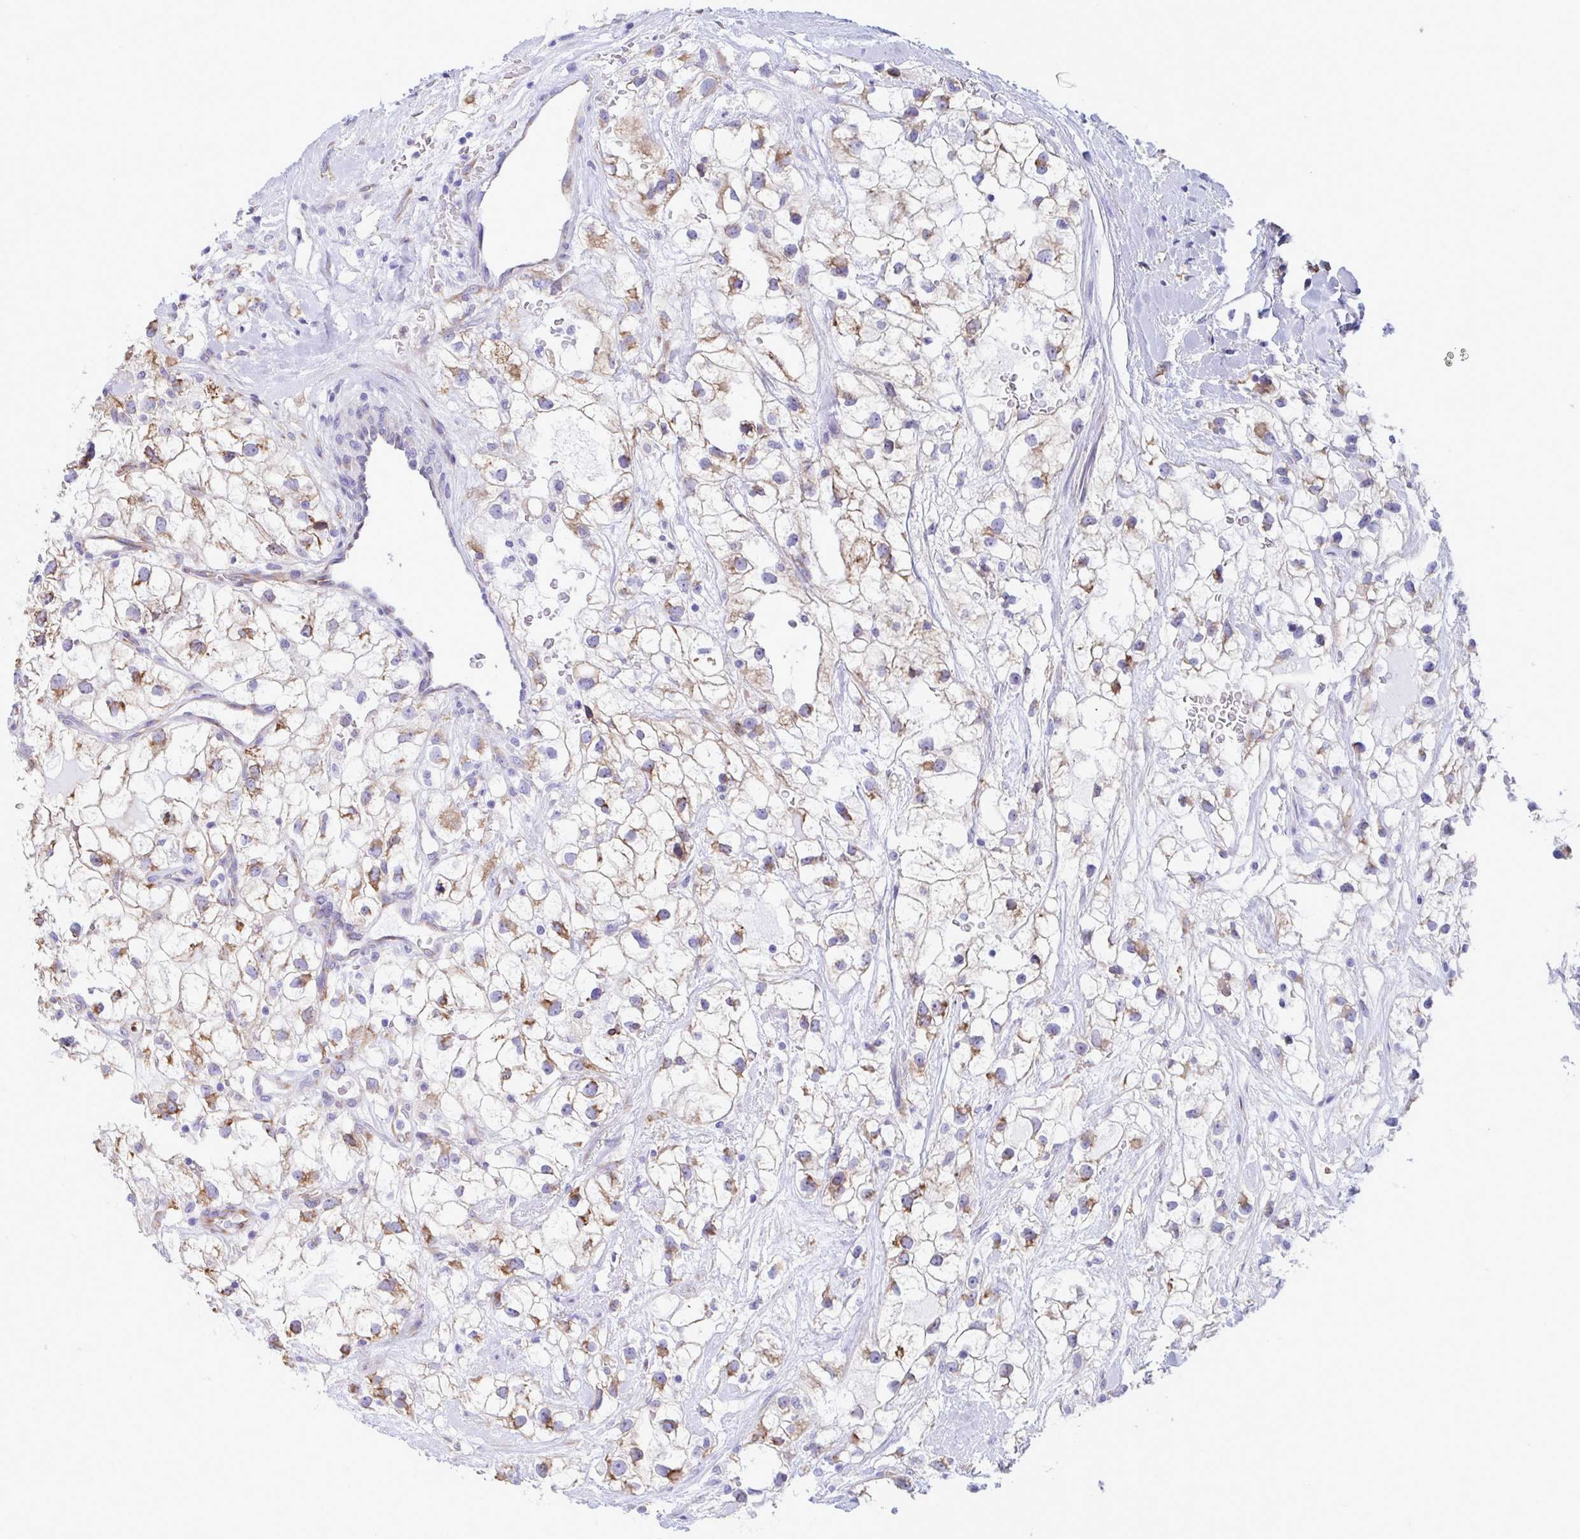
{"staining": {"intensity": "moderate", "quantity": ">75%", "location": "cytoplasmic/membranous"}, "tissue": "renal cancer", "cell_type": "Tumor cells", "image_type": "cancer", "snomed": [{"axis": "morphology", "description": "Adenocarcinoma, NOS"}, {"axis": "topography", "description": "Kidney"}], "caption": "Renal adenocarcinoma stained with a brown dye shows moderate cytoplasmic/membranous positive expression in approximately >75% of tumor cells.", "gene": "ASPH", "patient": {"sex": "male", "age": 59}}